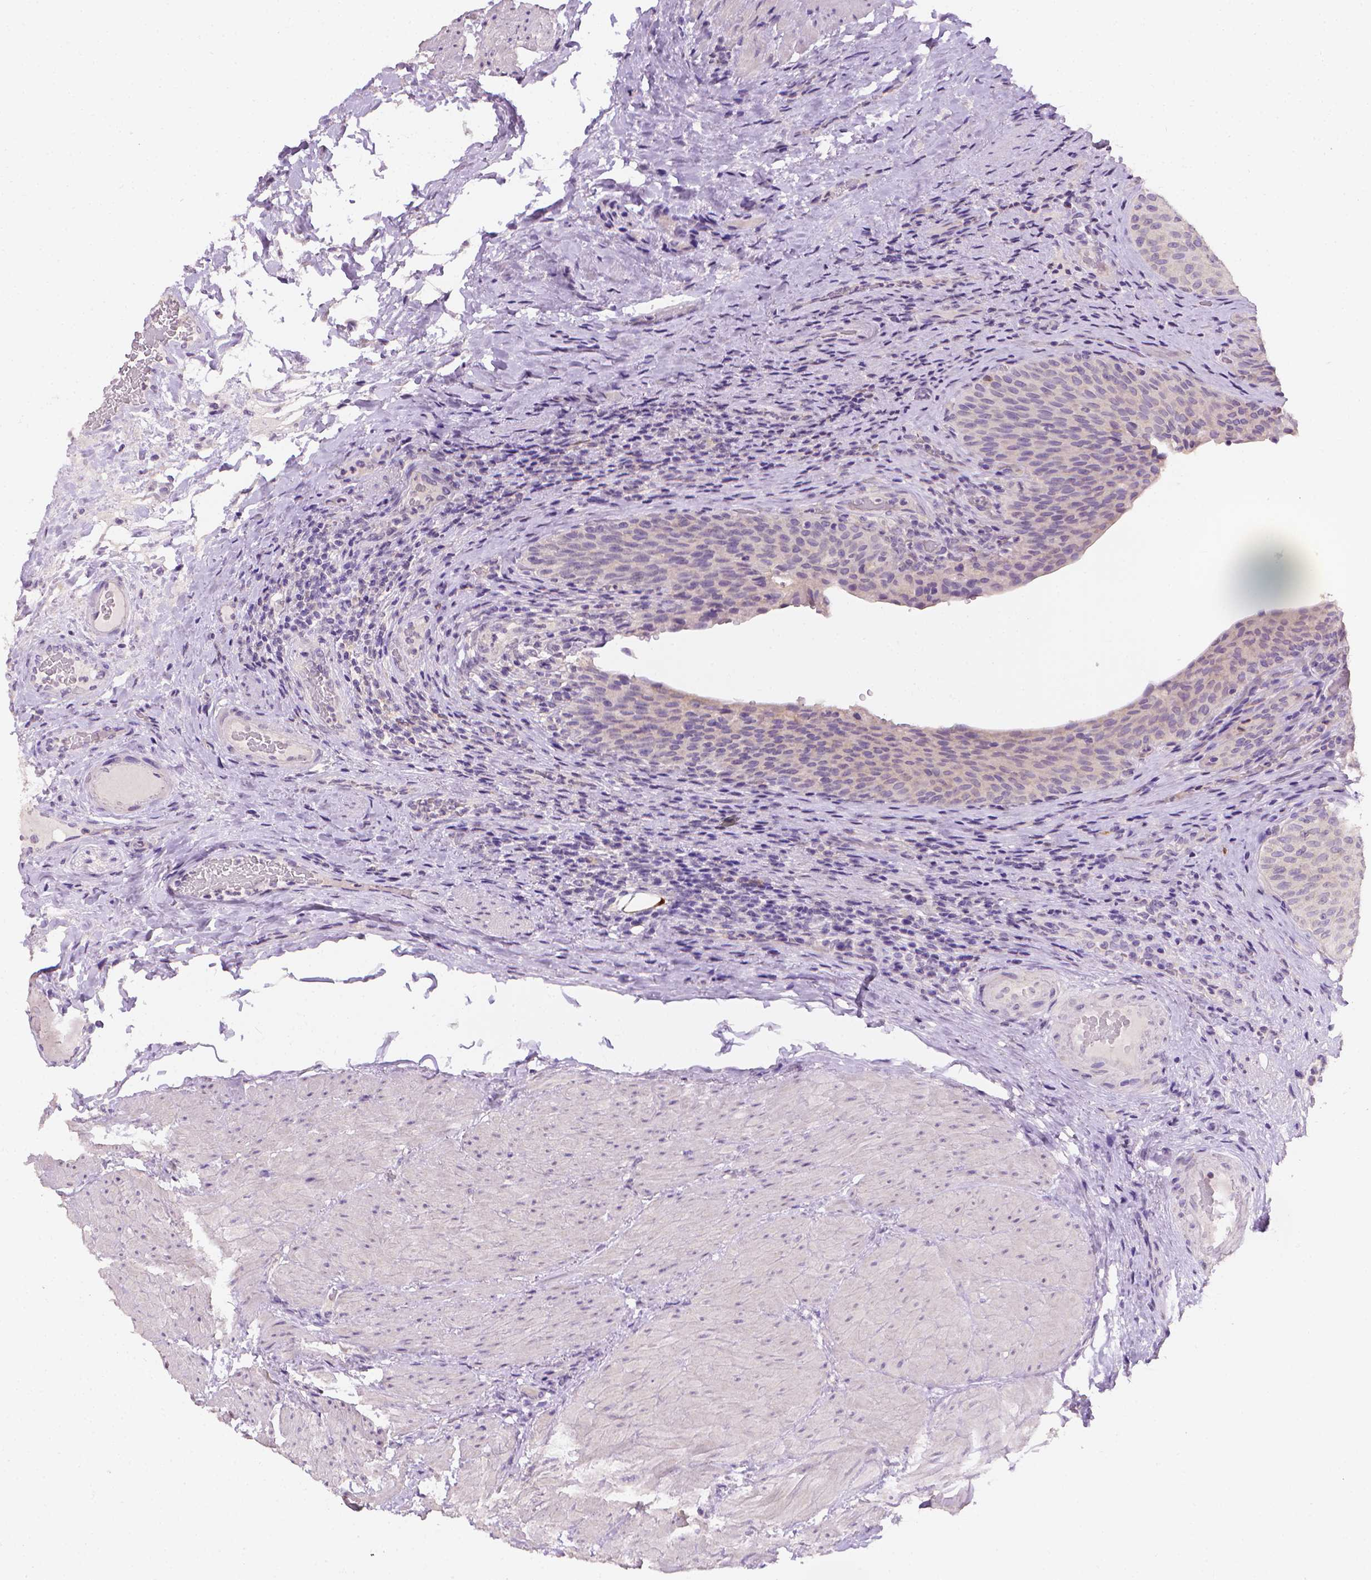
{"staining": {"intensity": "weak", "quantity": "<25%", "location": "cytoplasmic/membranous"}, "tissue": "urinary bladder", "cell_type": "Urothelial cells", "image_type": "normal", "snomed": [{"axis": "morphology", "description": "Normal tissue, NOS"}, {"axis": "topography", "description": "Urinary bladder"}, {"axis": "topography", "description": "Peripheral nerve tissue"}], "caption": "A histopathology image of urinary bladder stained for a protein demonstrates no brown staining in urothelial cells. Nuclei are stained in blue.", "gene": "FASN", "patient": {"sex": "male", "age": 66}}